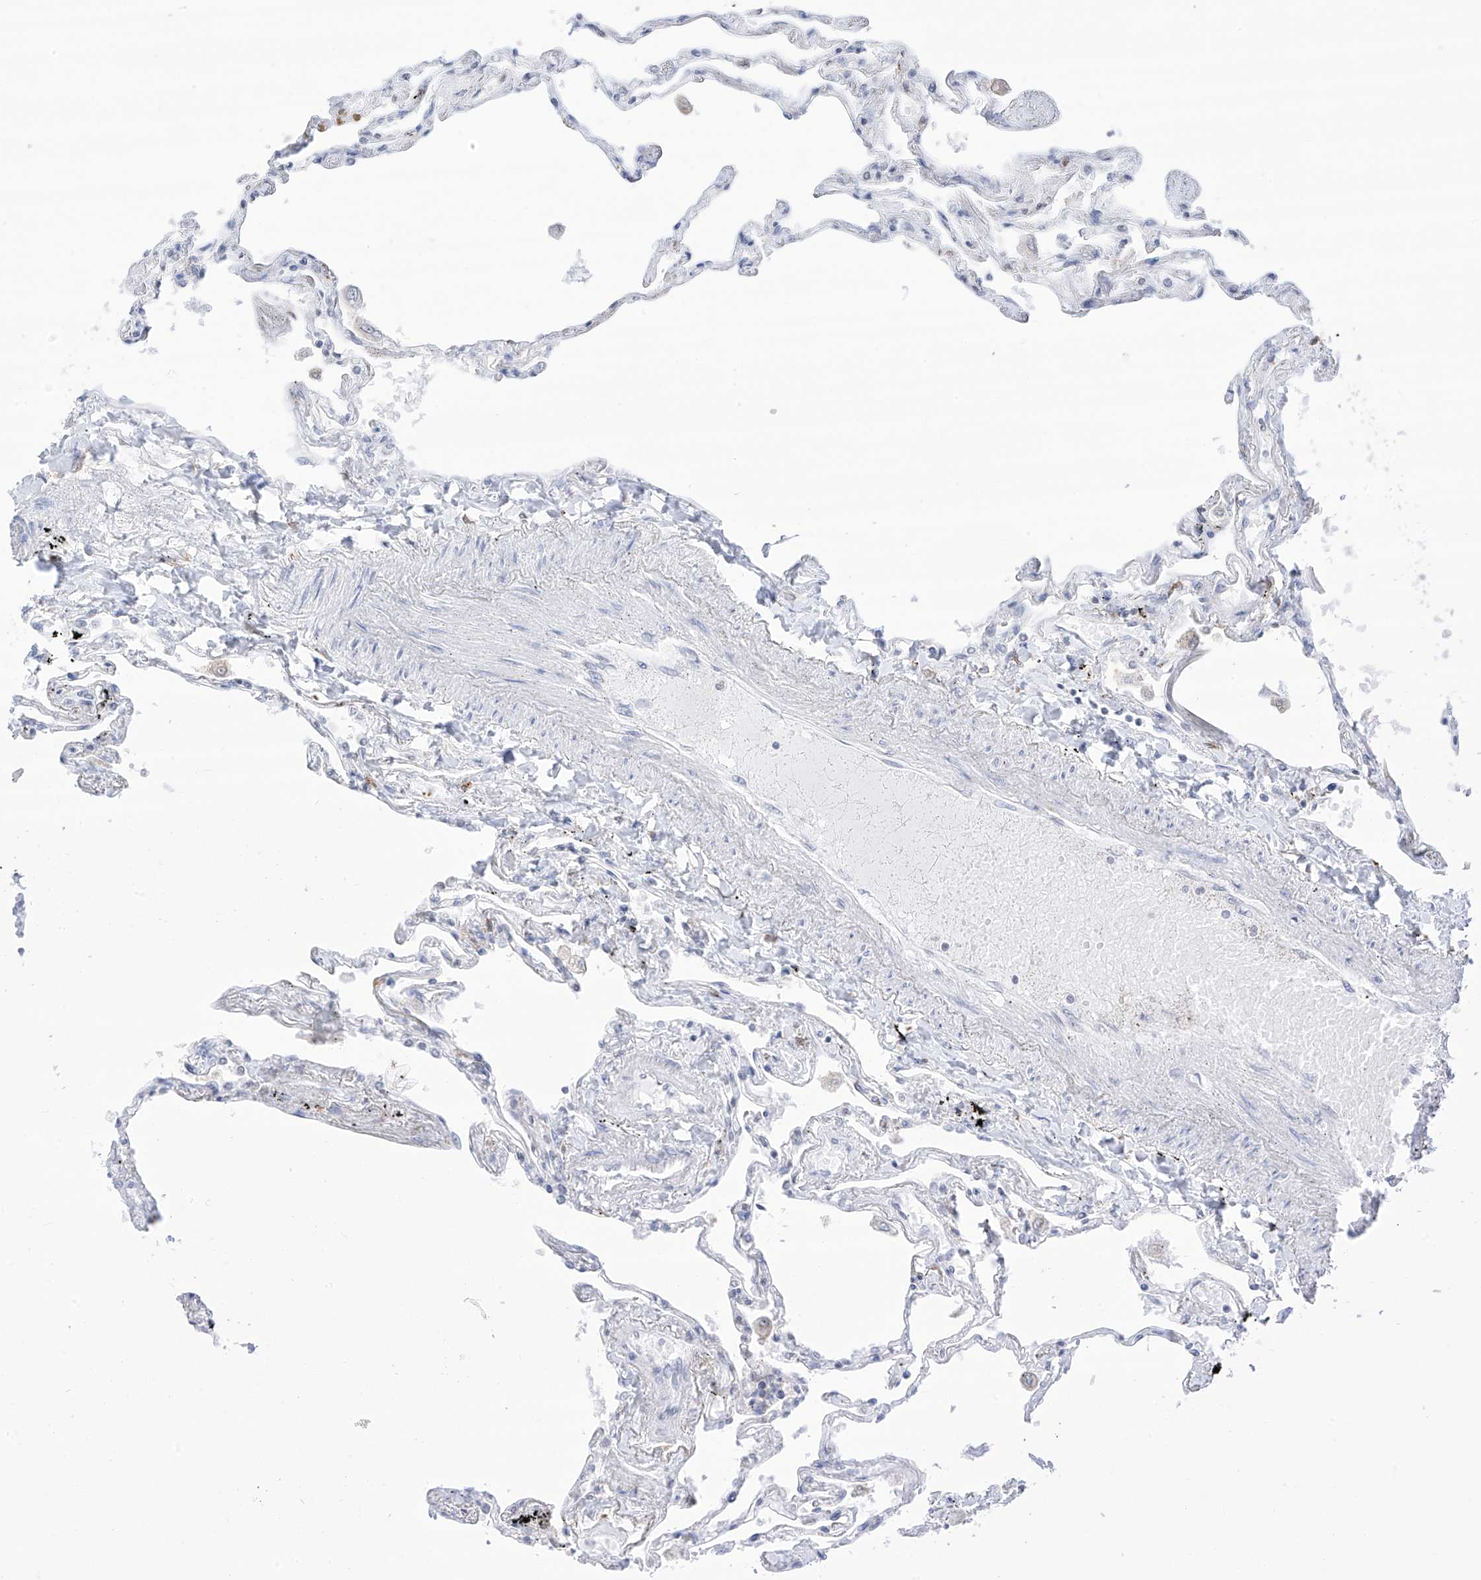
{"staining": {"intensity": "negative", "quantity": "none", "location": "none"}, "tissue": "lung", "cell_type": "Alveolar cells", "image_type": "normal", "snomed": [{"axis": "morphology", "description": "Normal tissue, NOS"}, {"axis": "topography", "description": "Lung"}], "caption": "Alveolar cells are negative for brown protein staining in unremarkable lung. (Immunohistochemistry, brightfield microscopy, high magnification).", "gene": "TBXAS1", "patient": {"sex": "female", "age": 67}}